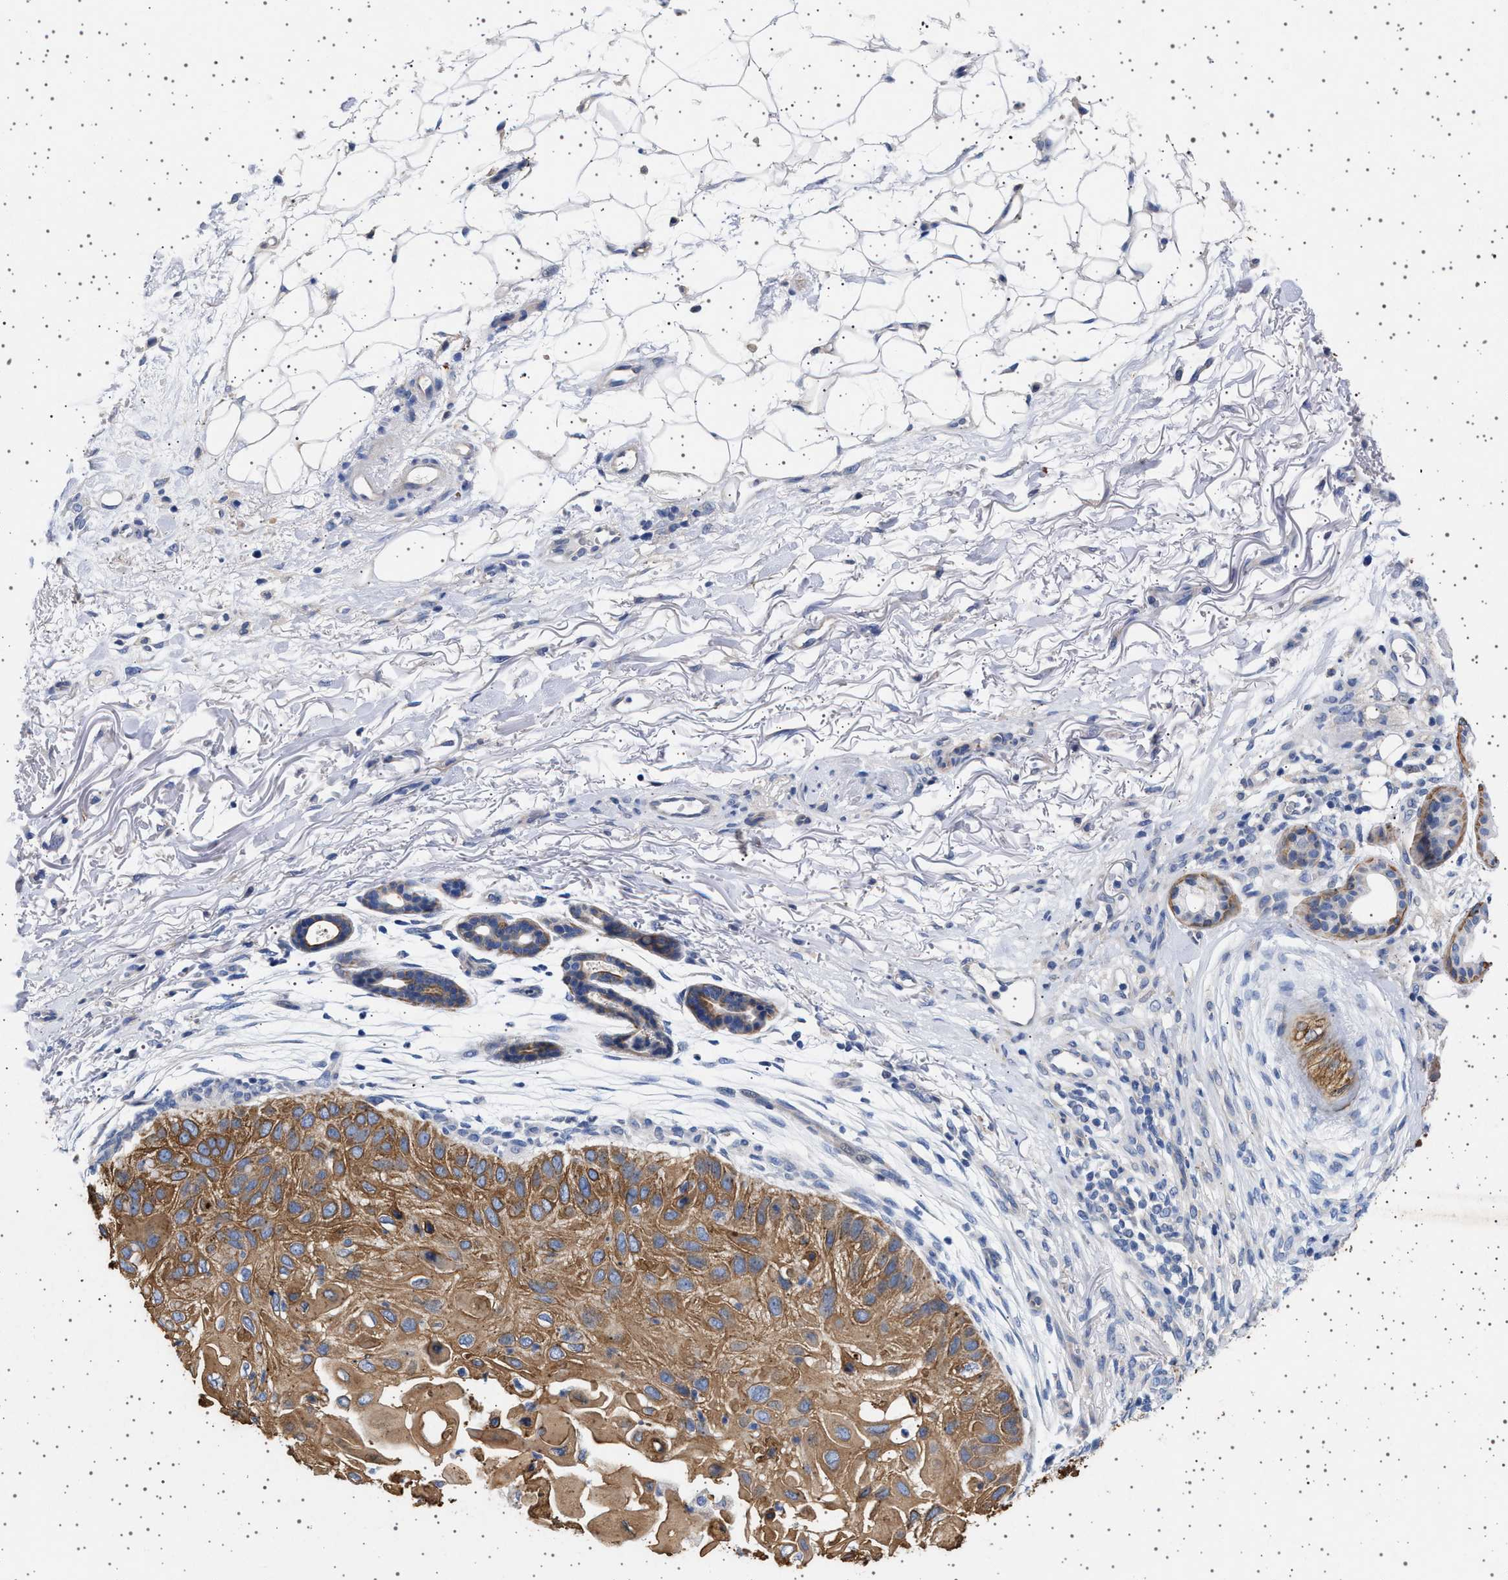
{"staining": {"intensity": "moderate", "quantity": ">75%", "location": "cytoplasmic/membranous"}, "tissue": "skin cancer", "cell_type": "Tumor cells", "image_type": "cancer", "snomed": [{"axis": "morphology", "description": "Squamous cell carcinoma, NOS"}, {"axis": "topography", "description": "Skin"}], "caption": "Moderate cytoplasmic/membranous expression for a protein is present in approximately >75% of tumor cells of skin squamous cell carcinoma using immunohistochemistry (IHC).", "gene": "TRMT10B", "patient": {"sex": "female", "age": 77}}